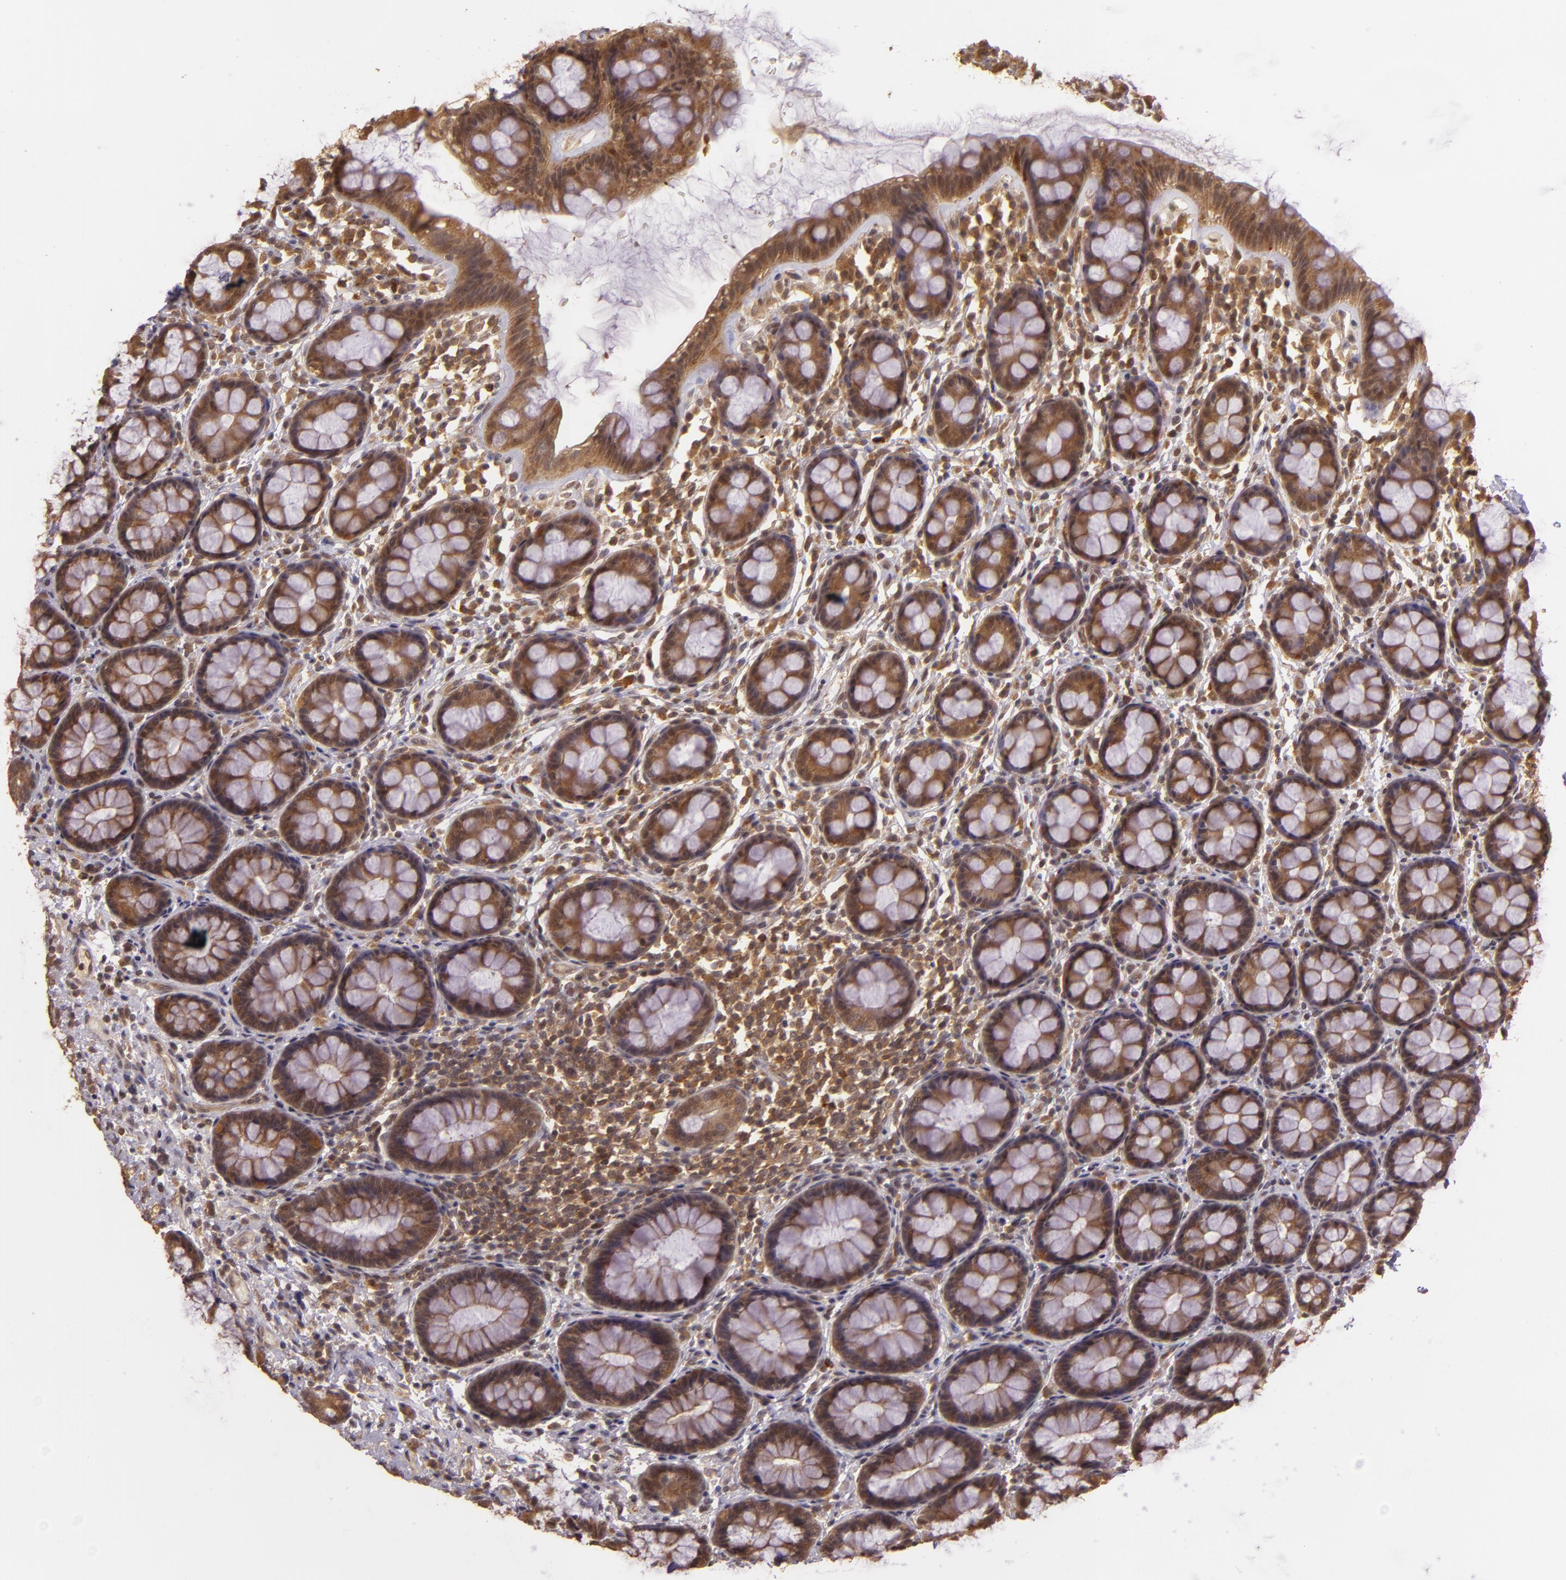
{"staining": {"intensity": "moderate", "quantity": ">75%", "location": "cytoplasmic/membranous"}, "tissue": "rectum", "cell_type": "Glandular cells", "image_type": "normal", "snomed": [{"axis": "morphology", "description": "Normal tissue, NOS"}, {"axis": "topography", "description": "Rectum"}], "caption": "DAB immunohistochemical staining of benign rectum reveals moderate cytoplasmic/membranous protein expression in approximately >75% of glandular cells. (DAB (3,3'-diaminobenzidine) IHC, brown staining for protein, blue staining for nuclei).", "gene": "TXNRD2", "patient": {"sex": "male", "age": 92}}